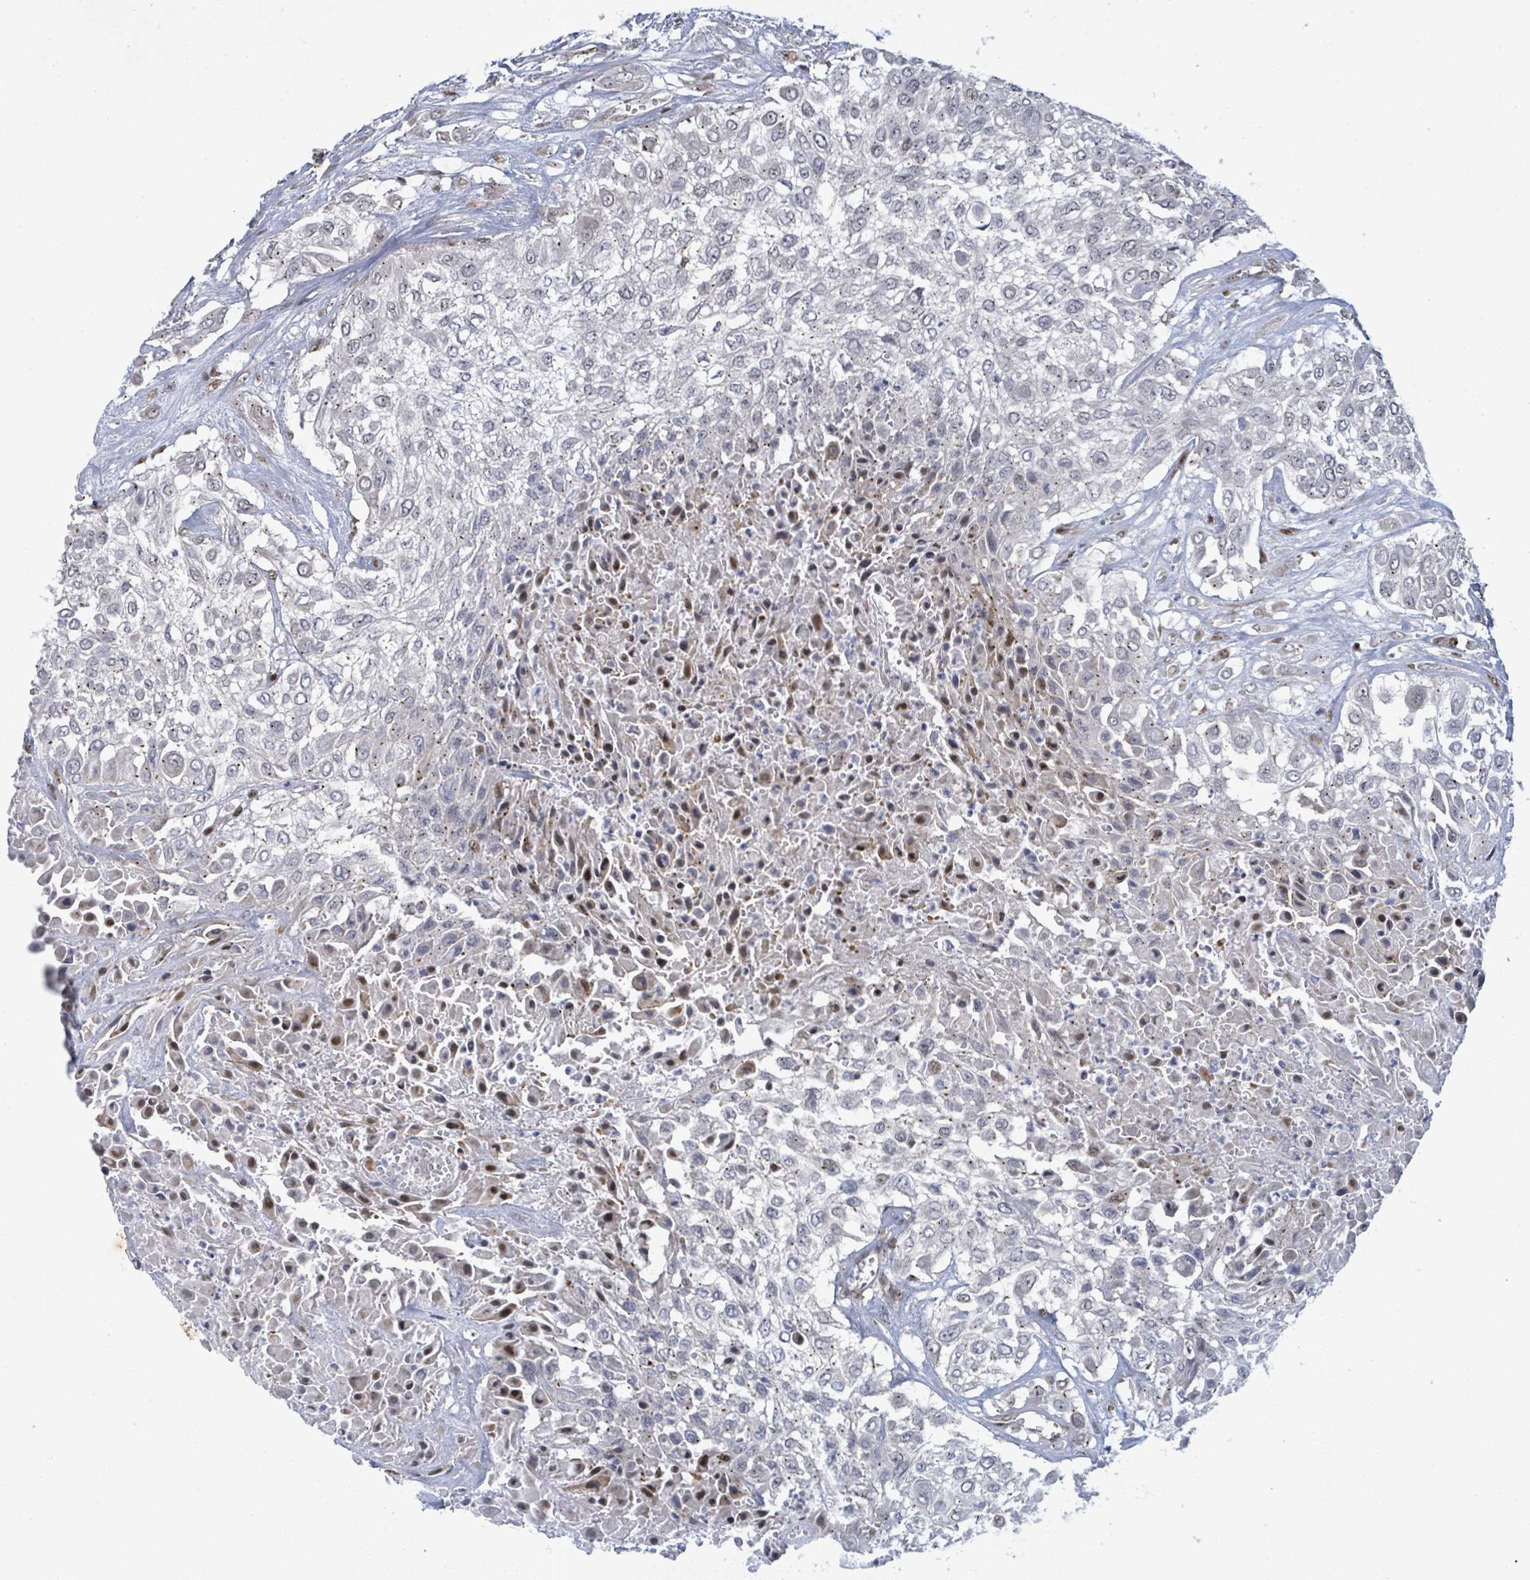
{"staining": {"intensity": "negative", "quantity": "none", "location": "none"}, "tissue": "urothelial cancer", "cell_type": "Tumor cells", "image_type": "cancer", "snomed": [{"axis": "morphology", "description": "Urothelial carcinoma, High grade"}, {"axis": "topography", "description": "Urinary bladder"}], "caption": "Tumor cells show no significant protein expression in high-grade urothelial carcinoma.", "gene": "TUSC1", "patient": {"sex": "male", "age": 57}}